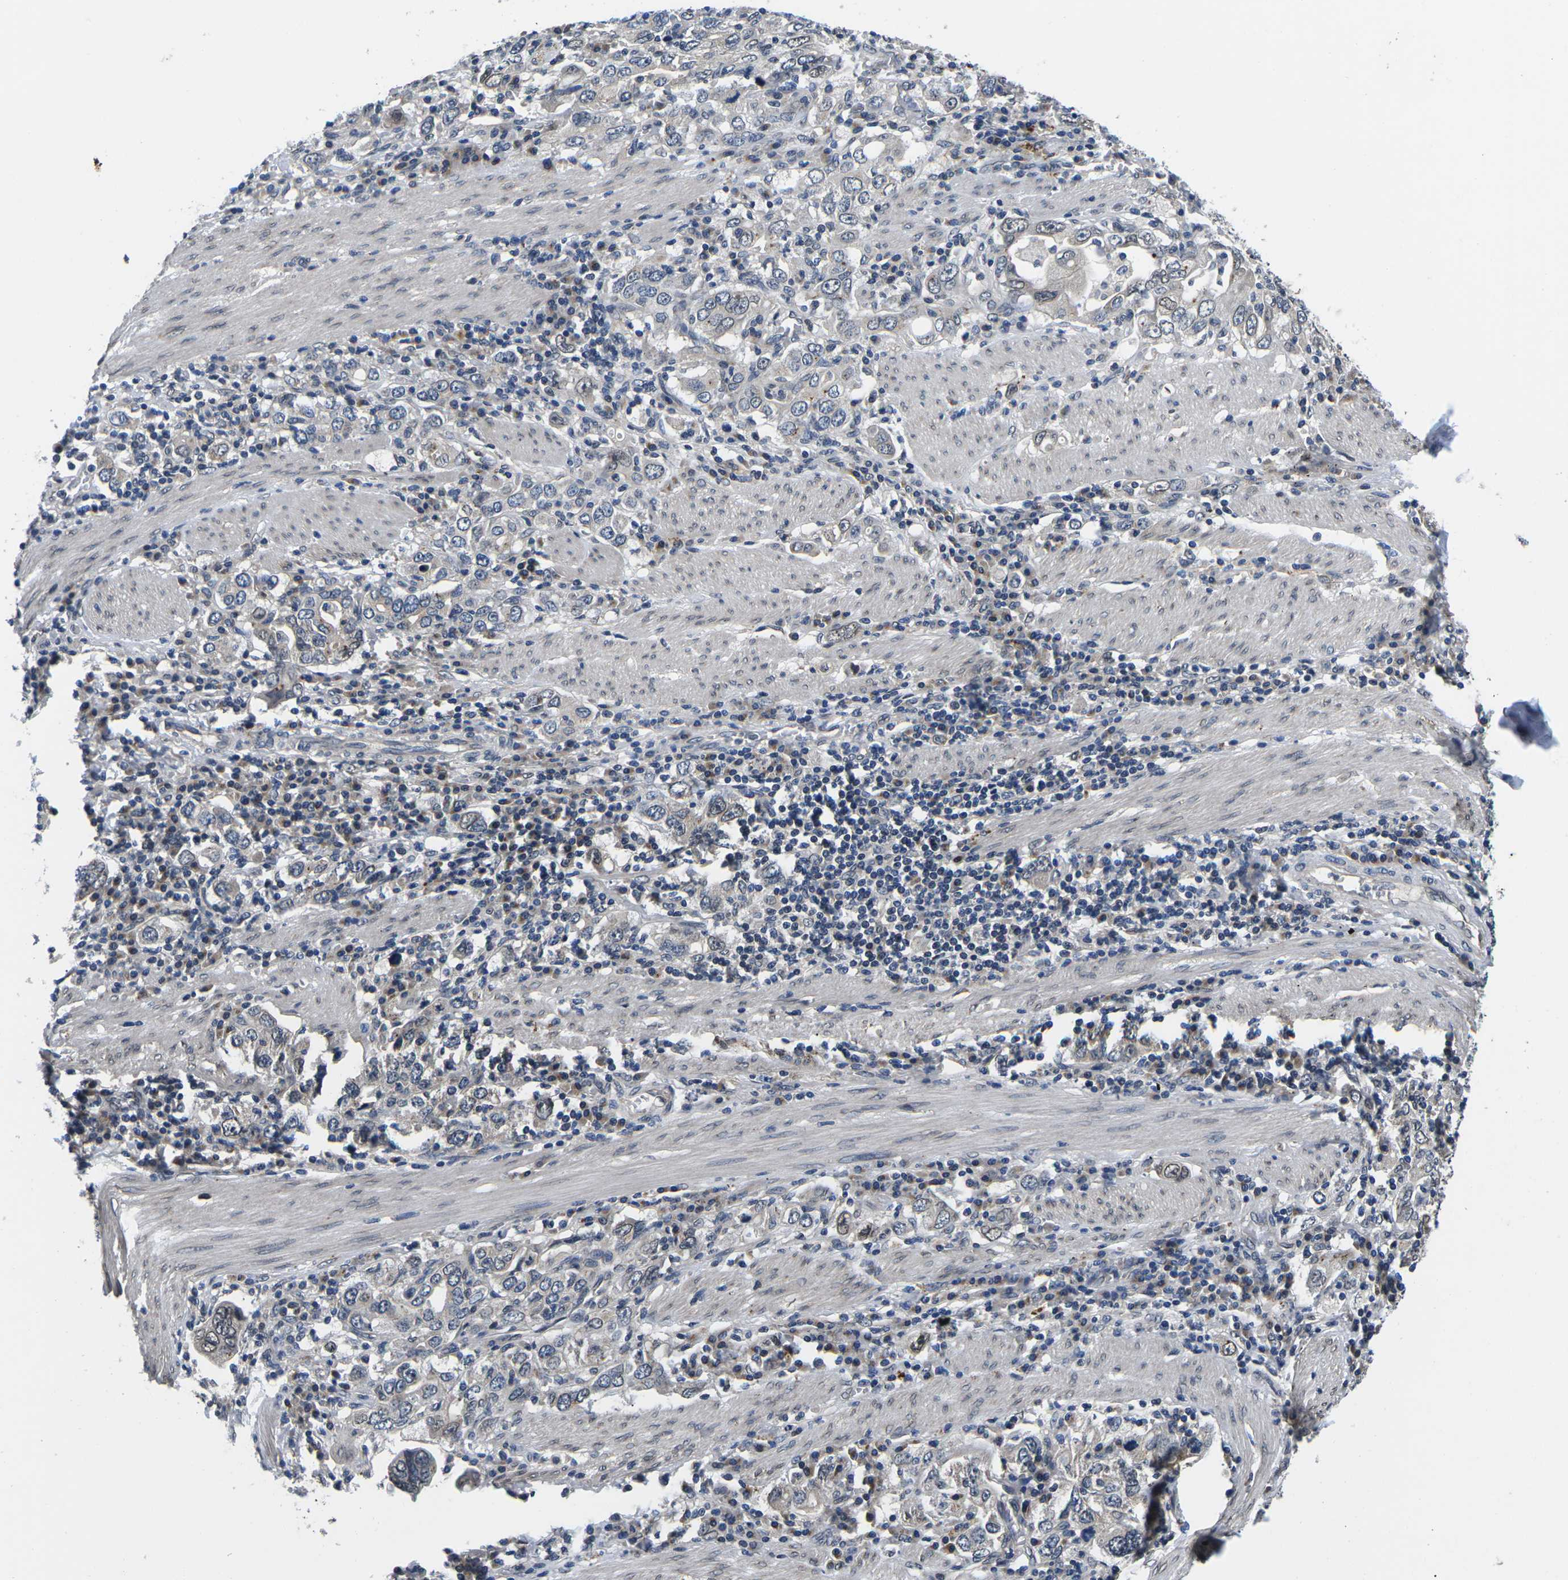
{"staining": {"intensity": "negative", "quantity": "none", "location": "none"}, "tissue": "stomach cancer", "cell_type": "Tumor cells", "image_type": "cancer", "snomed": [{"axis": "morphology", "description": "Adenocarcinoma, NOS"}, {"axis": "topography", "description": "Stomach, upper"}], "caption": "The immunohistochemistry histopathology image has no significant expression in tumor cells of adenocarcinoma (stomach) tissue.", "gene": "SNX10", "patient": {"sex": "male", "age": 62}}